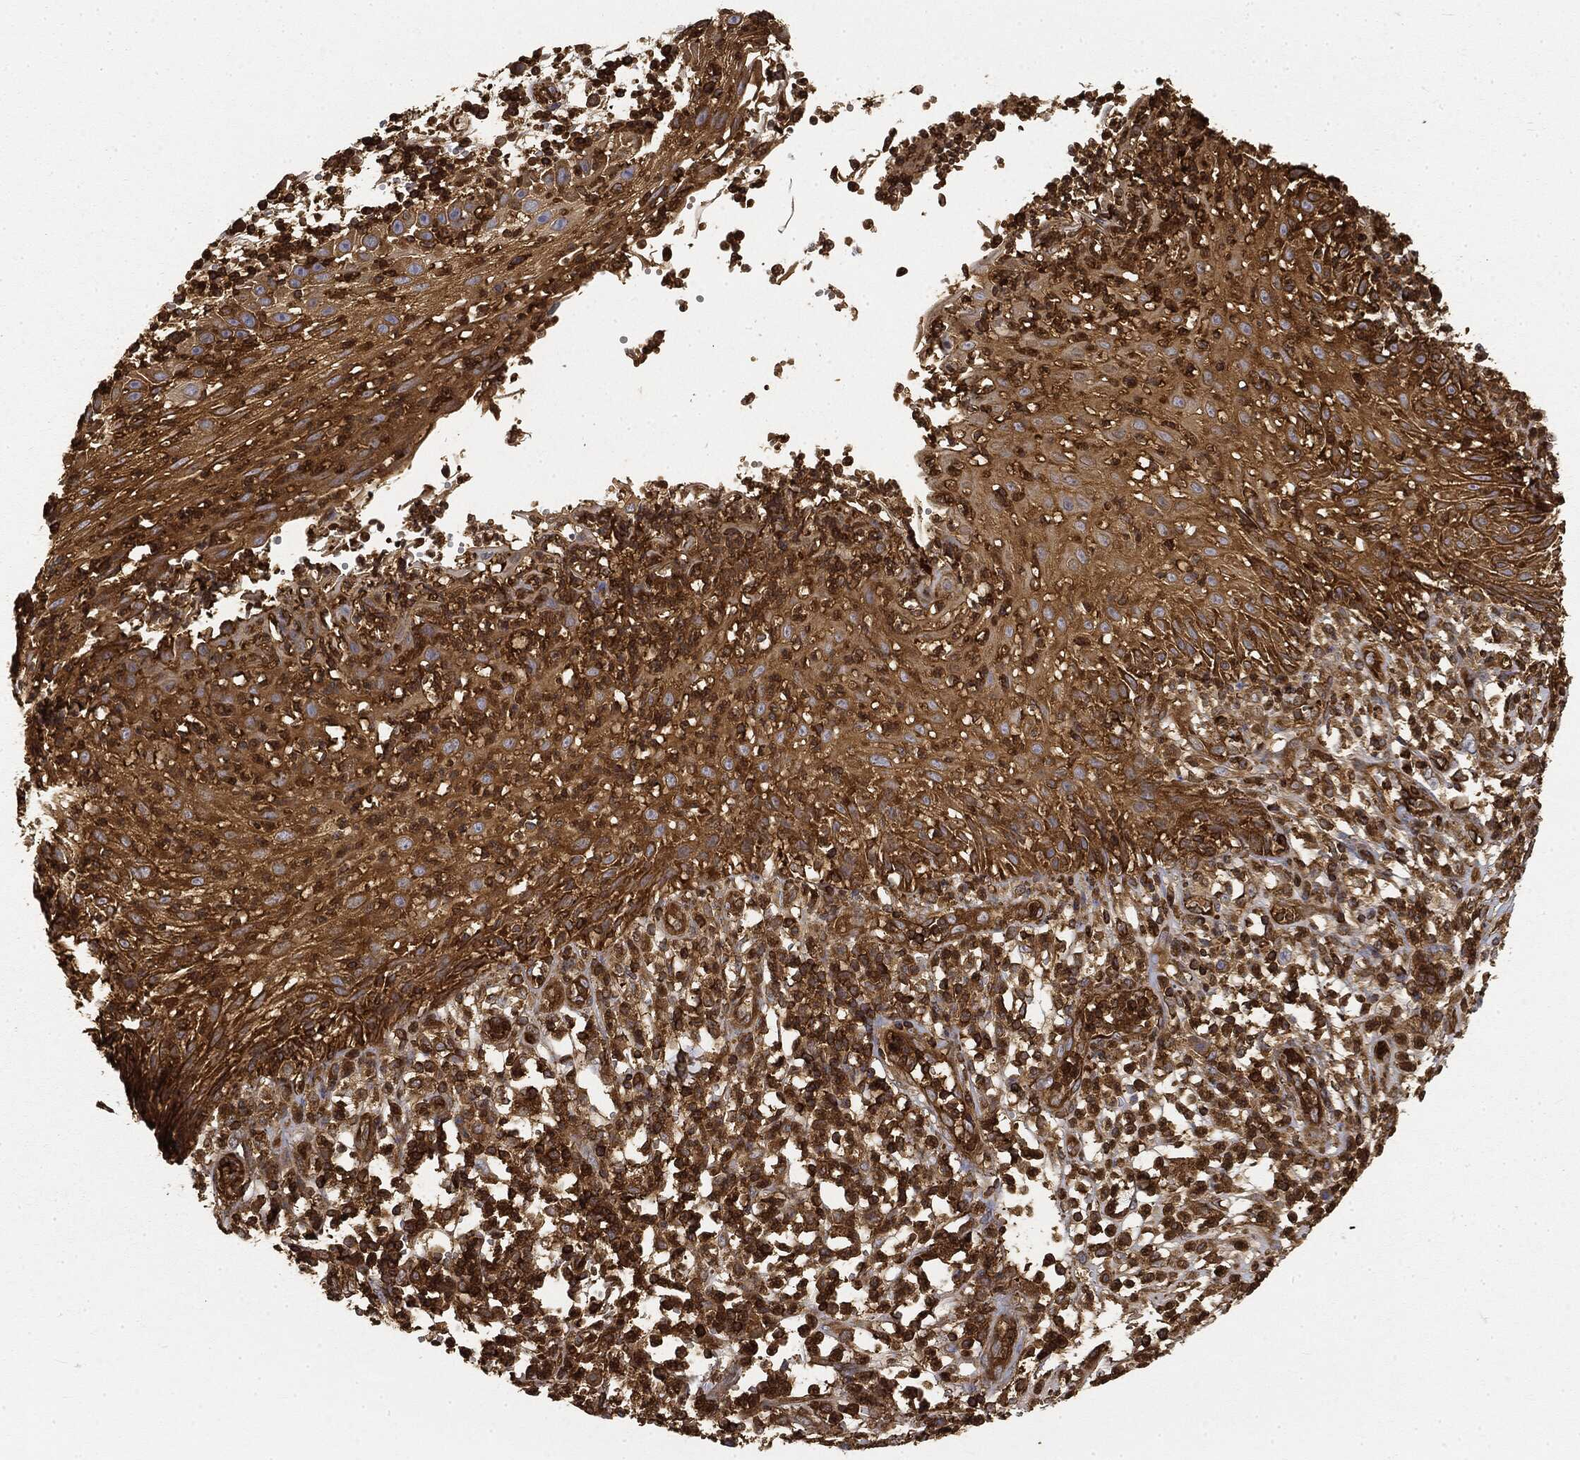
{"staining": {"intensity": "moderate", "quantity": ">75%", "location": "cytoplasmic/membranous"}, "tissue": "skin cancer", "cell_type": "Tumor cells", "image_type": "cancer", "snomed": [{"axis": "morphology", "description": "Normal tissue, NOS"}, {"axis": "morphology", "description": "Squamous cell carcinoma, NOS"}, {"axis": "topography", "description": "Skin"}], "caption": "The photomicrograph displays staining of skin squamous cell carcinoma, revealing moderate cytoplasmic/membranous protein expression (brown color) within tumor cells.", "gene": "WDR1", "patient": {"sex": "male", "age": 79}}